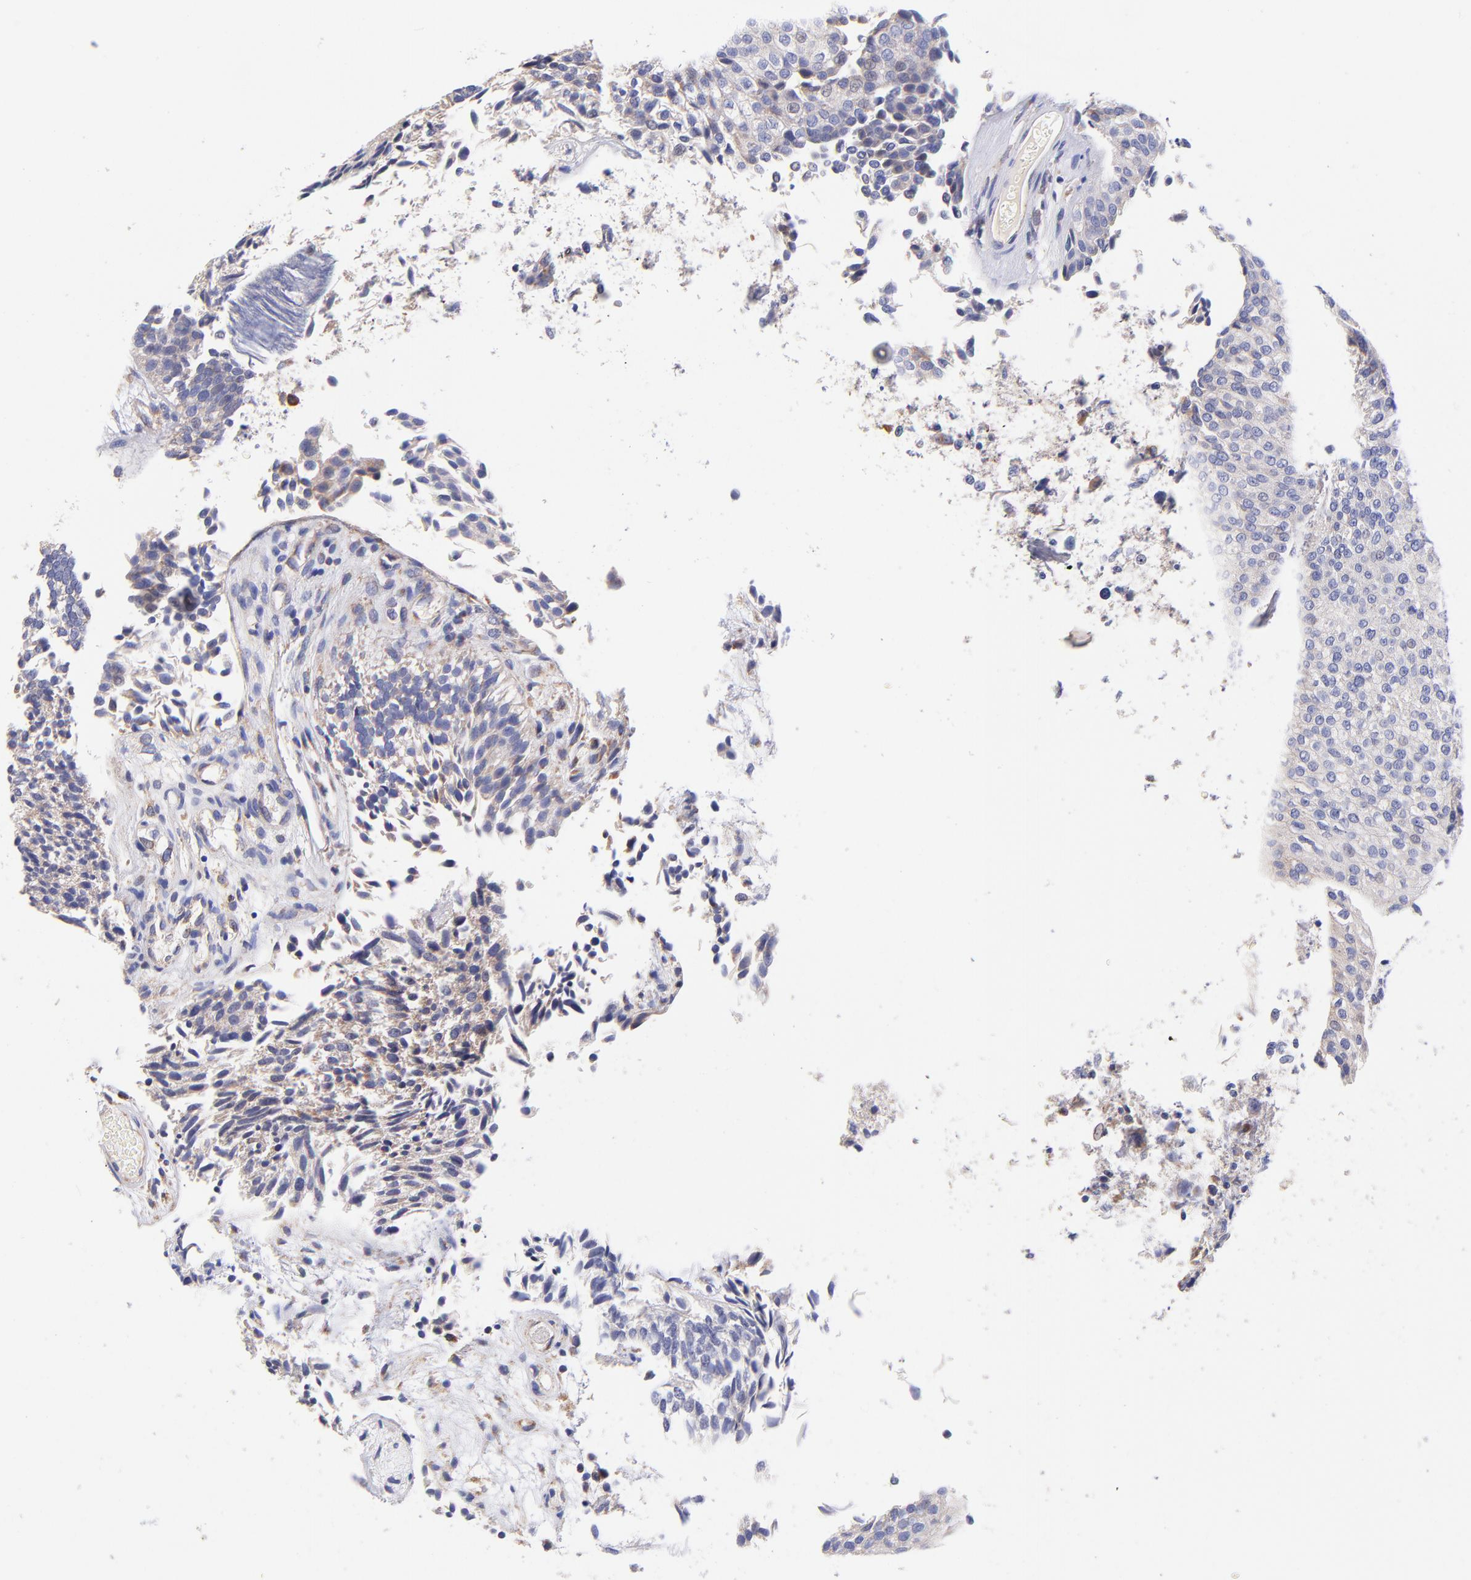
{"staining": {"intensity": "negative", "quantity": "none", "location": "none"}, "tissue": "urothelial cancer", "cell_type": "Tumor cells", "image_type": "cancer", "snomed": [{"axis": "morphology", "description": "Urothelial carcinoma, Low grade"}, {"axis": "topography", "description": "Urinary bladder"}], "caption": "Immunohistochemistry histopathology image of low-grade urothelial carcinoma stained for a protein (brown), which shows no staining in tumor cells.", "gene": "PREX1", "patient": {"sex": "male", "age": 84}}